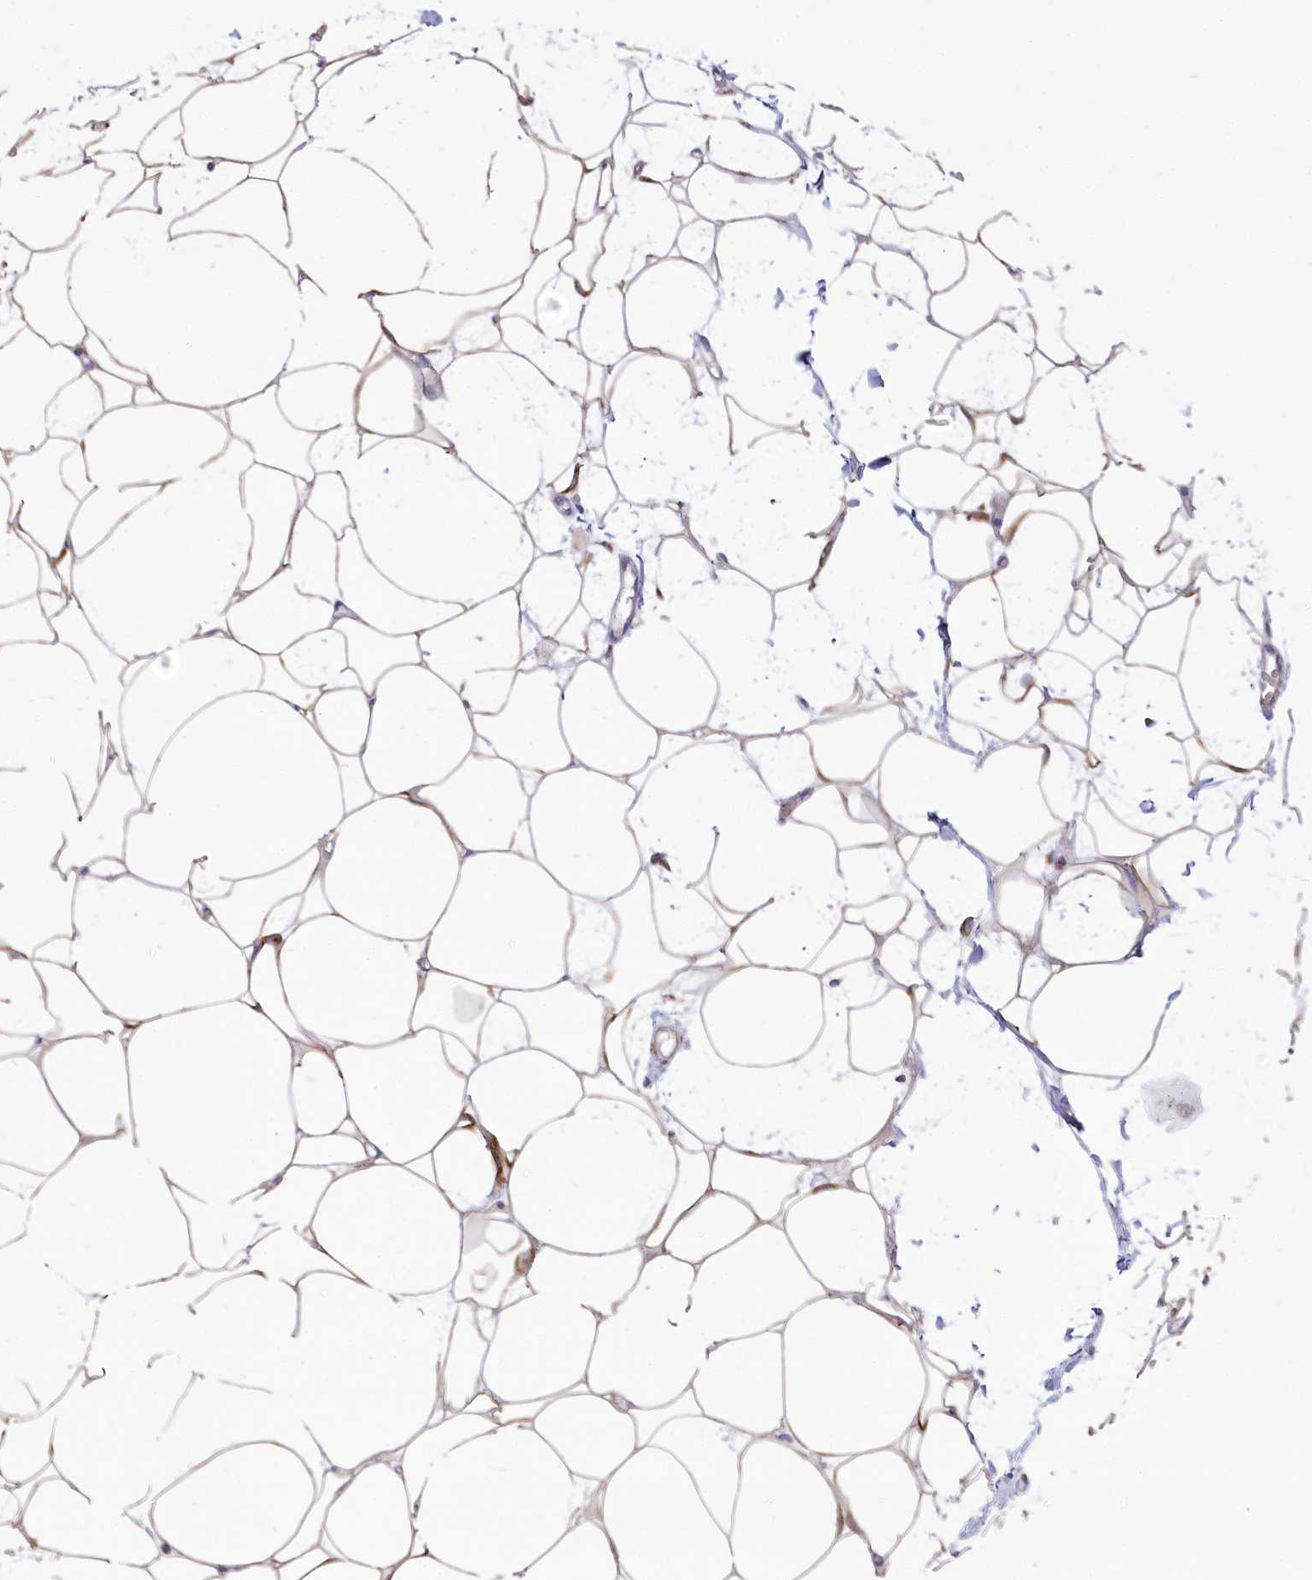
{"staining": {"intensity": "moderate", "quantity": ">75%", "location": "cytoplasmic/membranous"}, "tissue": "adipose tissue", "cell_type": "Adipocytes", "image_type": "normal", "snomed": [{"axis": "morphology", "description": "Normal tissue, NOS"}, {"axis": "topography", "description": "Breast"}], "caption": "IHC of unremarkable human adipose tissue reveals medium levels of moderate cytoplasmic/membranous staining in approximately >75% of adipocytes. (Stains: DAB in brown, nuclei in blue, Microscopy: brightfield microscopy at high magnification).", "gene": "STT3B", "patient": {"sex": "female", "age": 23}}